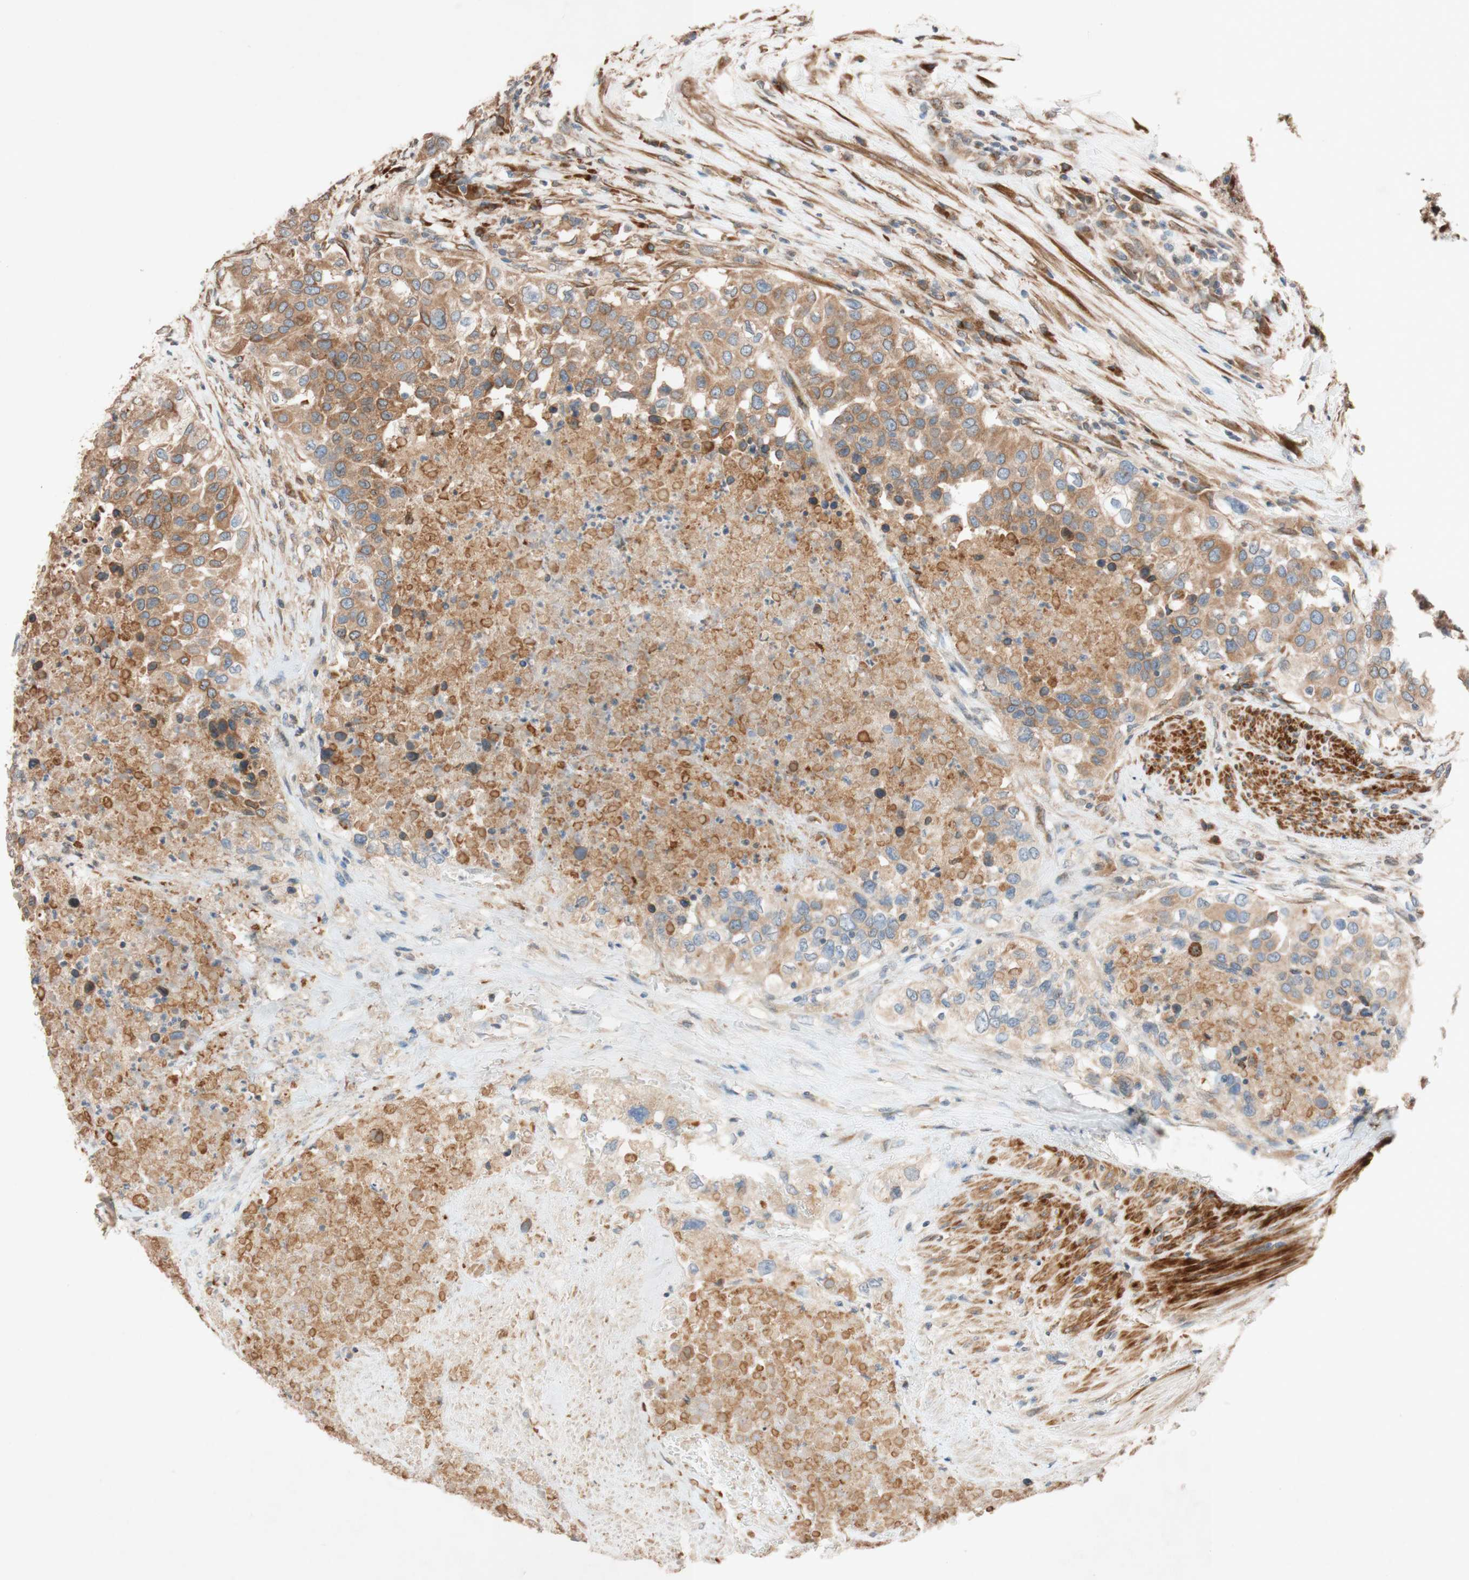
{"staining": {"intensity": "moderate", "quantity": ">75%", "location": "cytoplasmic/membranous,nuclear"}, "tissue": "urothelial cancer", "cell_type": "Tumor cells", "image_type": "cancer", "snomed": [{"axis": "morphology", "description": "Urothelial carcinoma, High grade"}, {"axis": "topography", "description": "Urinary bladder"}], "caption": "The micrograph displays immunohistochemical staining of urothelial cancer. There is moderate cytoplasmic/membranous and nuclear staining is appreciated in approximately >75% of tumor cells.", "gene": "PTPRU", "patient": {"sex": "female", "age": 80}}